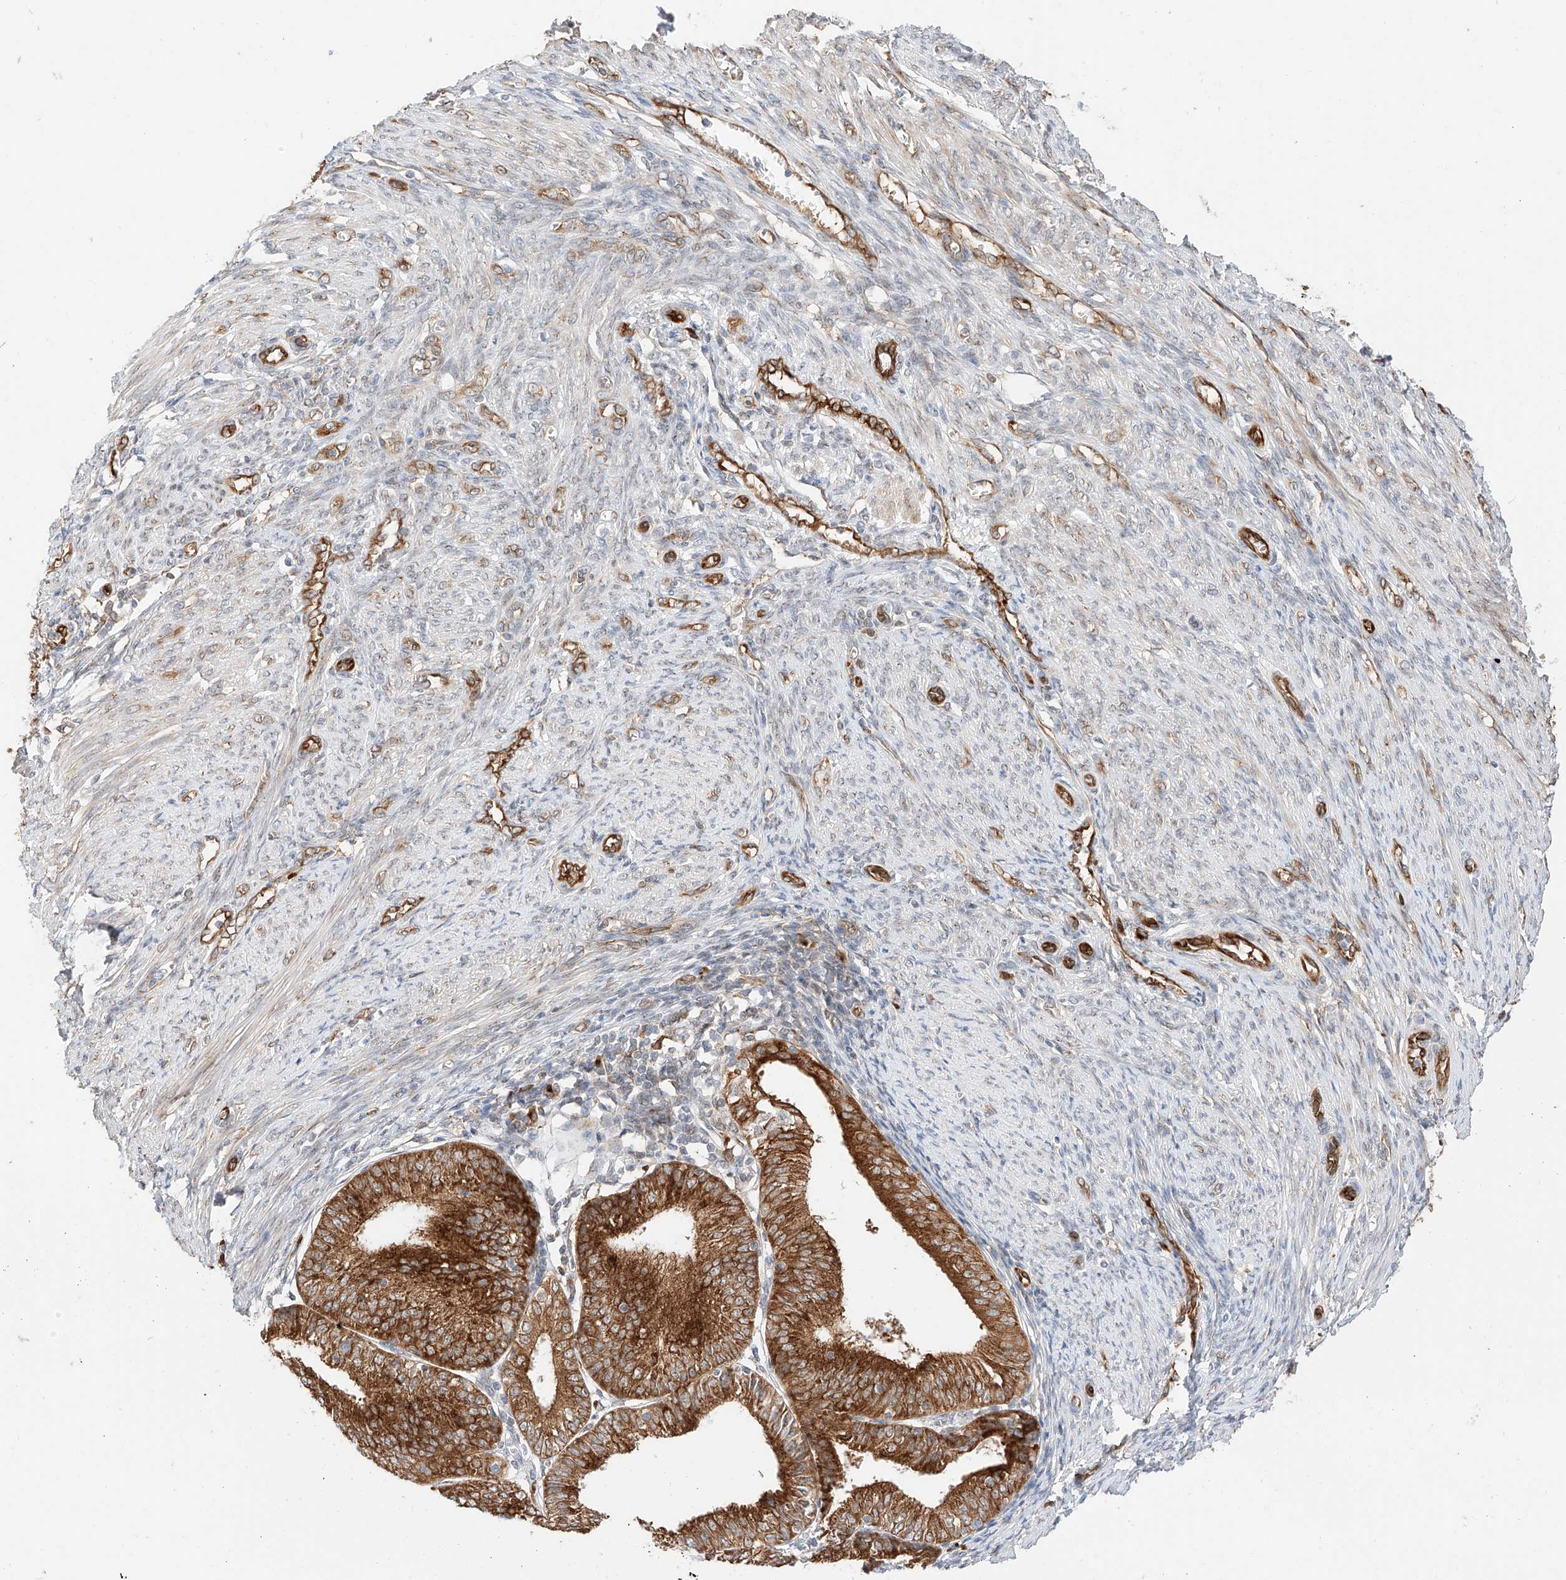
{"staining": {"intensity": "strong", "quantity": ">75%", "location": "cytoplasmic/membranous"}, "tissue": "endometrial cancer", "cell_type": "Tumor cells", "image_type": "cancer", "snomed": [{"axis": "morphology", "description": "Adenocarcinoma, NOS"}, {"axis": "topography", "description": "Endometrium"}], "caption": "Immunohistochemistry (IHC) staining of endometrial adenocarcinoma, which displays high levels of strong cytoplasmic/membranous positivity in approximately >75% of tumor cells indicating strong cytoplasmic/membranous protein staining. The staining was performed using DAB (brown) for protein detection and nuclei were counterstained in hematoxylin (blue).", "gene": "CARMIL1", "patient": {"sex": "female", "age": 51}}